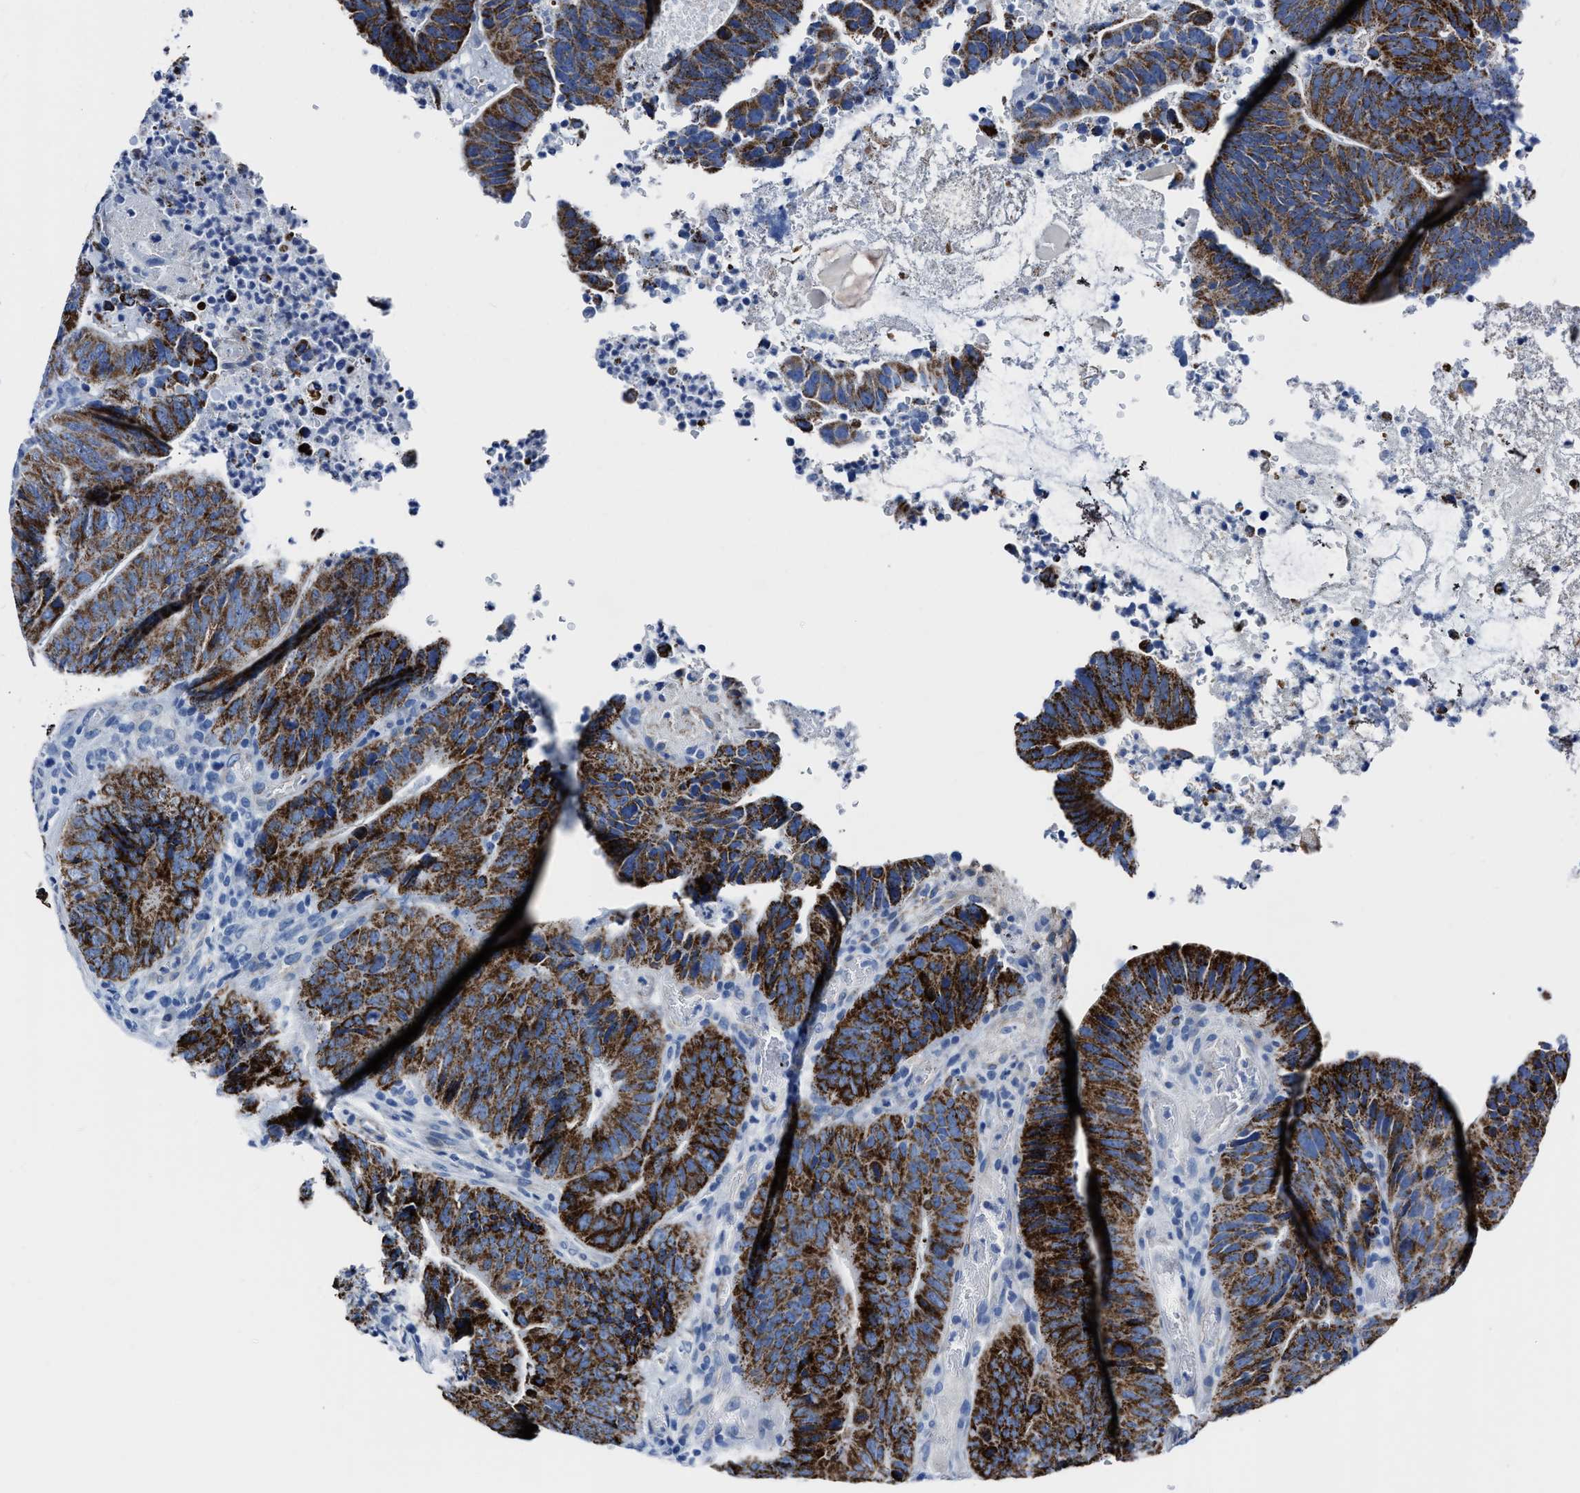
{"staining": {"intensity": "strong", "quantity": ">75%", "location": "cytoplasmic/membranous"}, "tissue": "colorectal cancer", "cell_type": "Tumor cells", "image_type": "cancer", "snomed": [{"axis": "morphology", "description": "Adenocarcinoma, NOS"}, {"axis": "topography", "description": "Colon"}], "caption": "Immunohistochemical staining of colorectal cancer exhibits strong cytoplasmic/membranous protein expression in approximately >75% of tumor cells. (Brightfield microscopy of DAB IHC at high magnification).", "gene": "KCNMB3", "patient": {"sex": "male", "age": 56}}